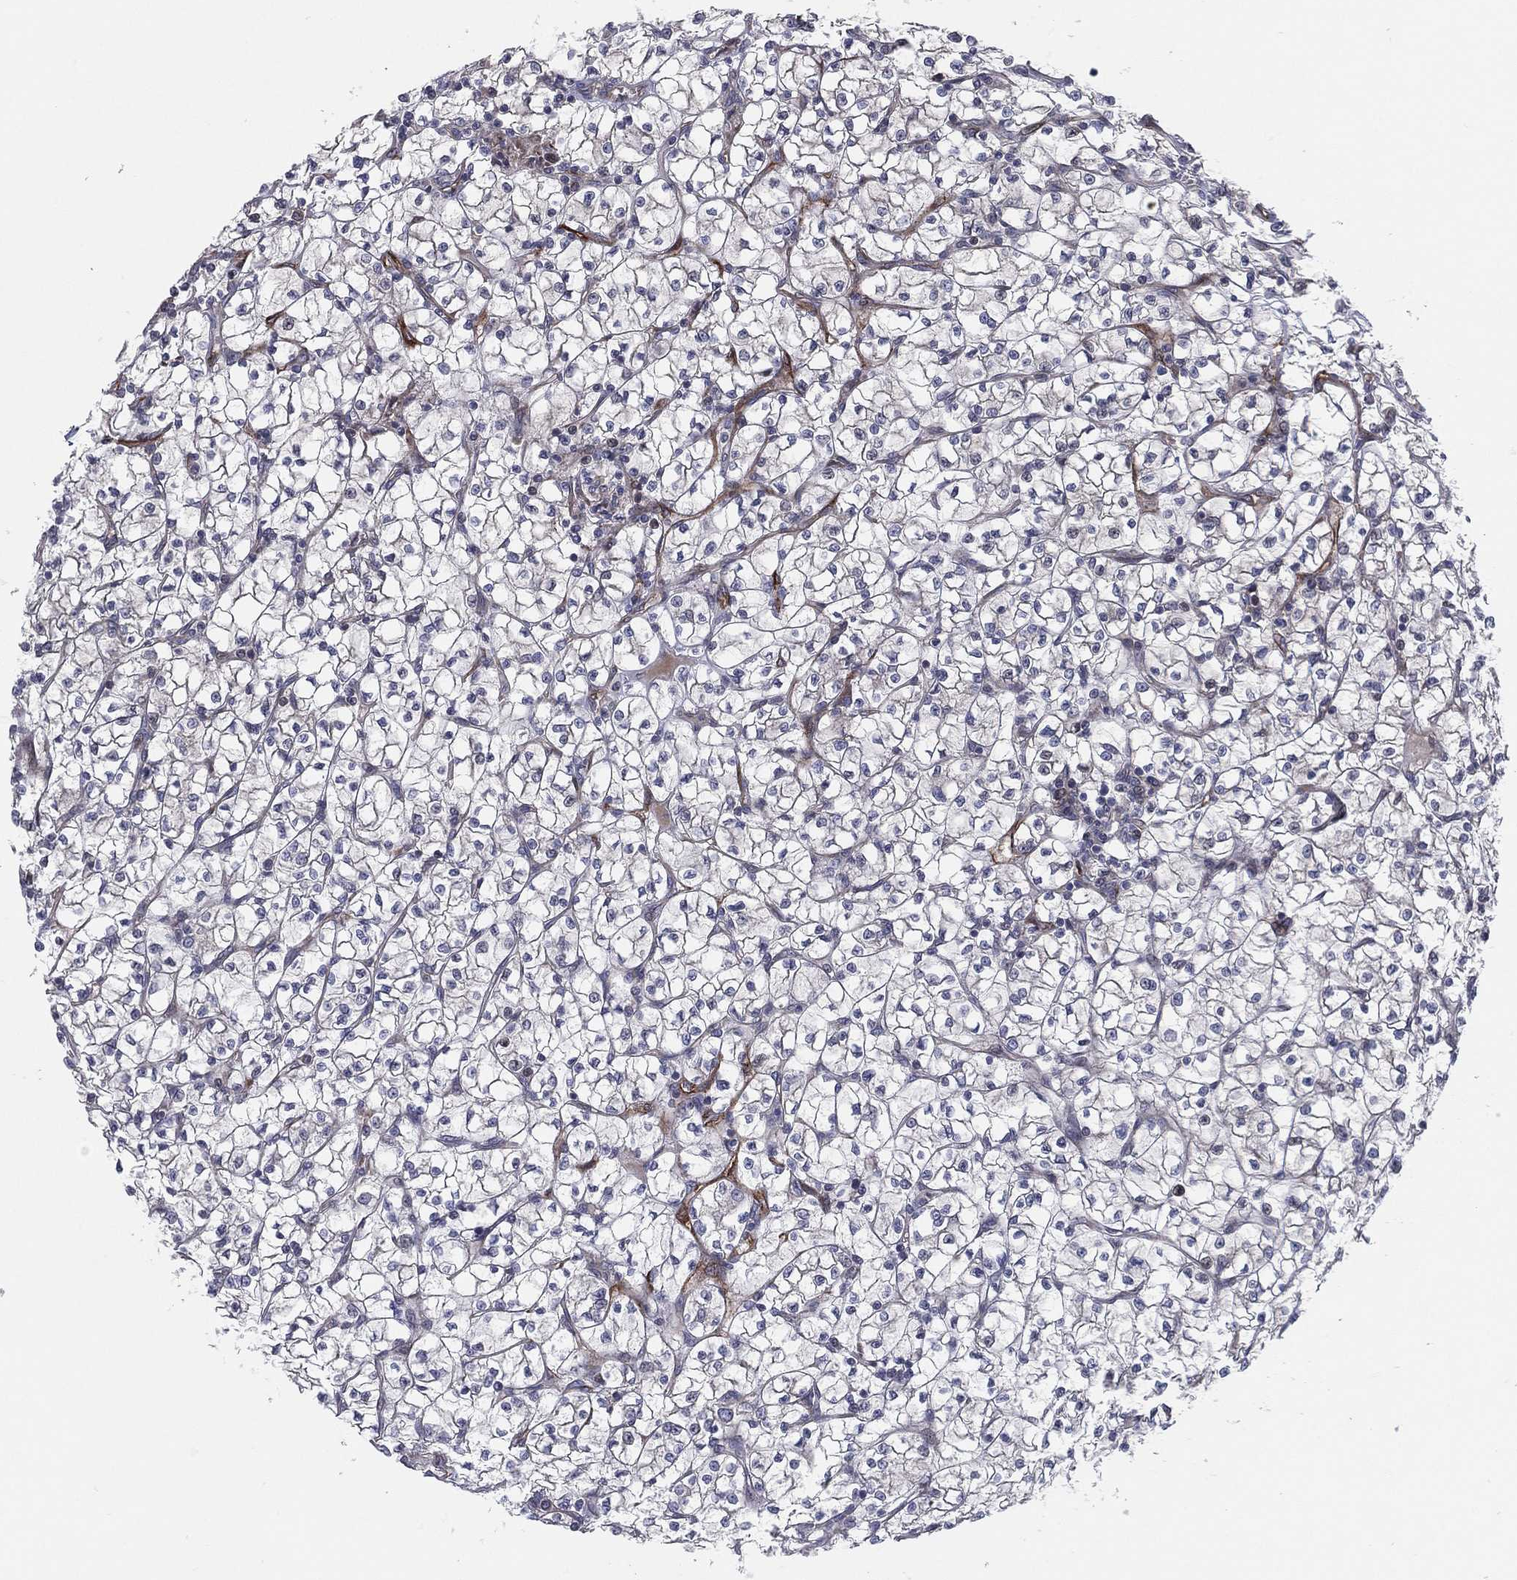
{"staining": {"intensity": "negative", "quantity": "none", "location": "none"}, "tissue": "renal cancer", "cell_type": "Tumor cells", "image_type": "cancer", "snomed": [{"axis": "morphology", "description": "Adenocarcinoma, NOS"}, {"axis": "topography", "description": "Kidney"}], "caption": "DAB immunohistochemical staining of human renal adenocarcinoma reveals no significant staining in tumor cells.", "gene": "UTP14A", "patient": {"sex": "female", "age": 64}}